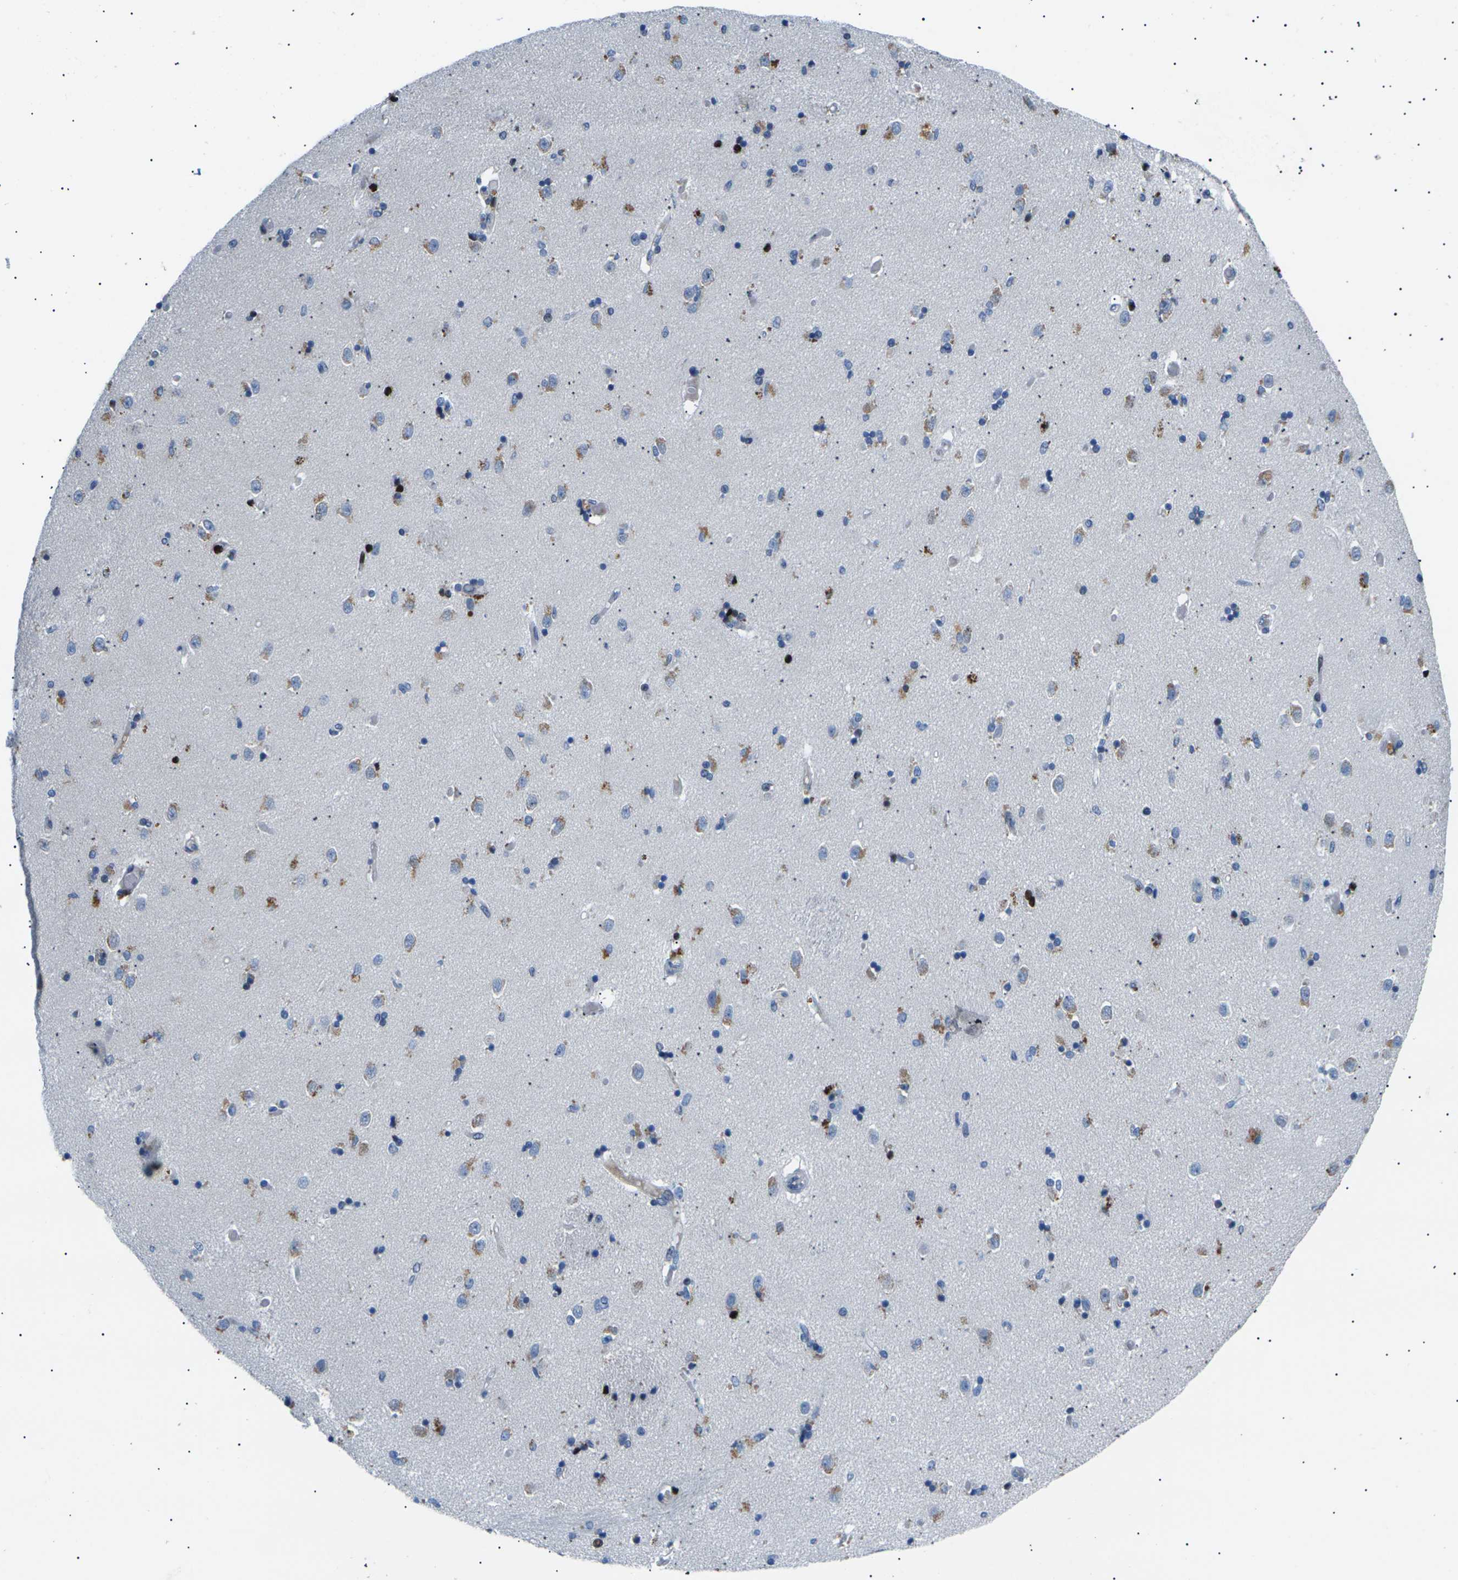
{"staining": {"intensity": "strong", "quantity": "<25%", "location": "nuclear"}, "tissue": "caudate", "cell_type": "Glial cells", "image_type": "normal", "snomed": [{"axis": "morphology", "description": "Normal tissue, NOS"}, {"axis": "topography", "description": "Lateral ventricle wall"}], "caption": "Glial cells exhibit strong nuclear expression in approximately <25% of cells in unremarkable caudate. The protein of interest is stained brown, and the nuclei are stained in blue (DAB (3,3'-diaminobenzidine) IHC with brightfield microscopy, high magnification).", "gene": "RPS6KA3", "patient": {"sex": "female", "age": 54}}